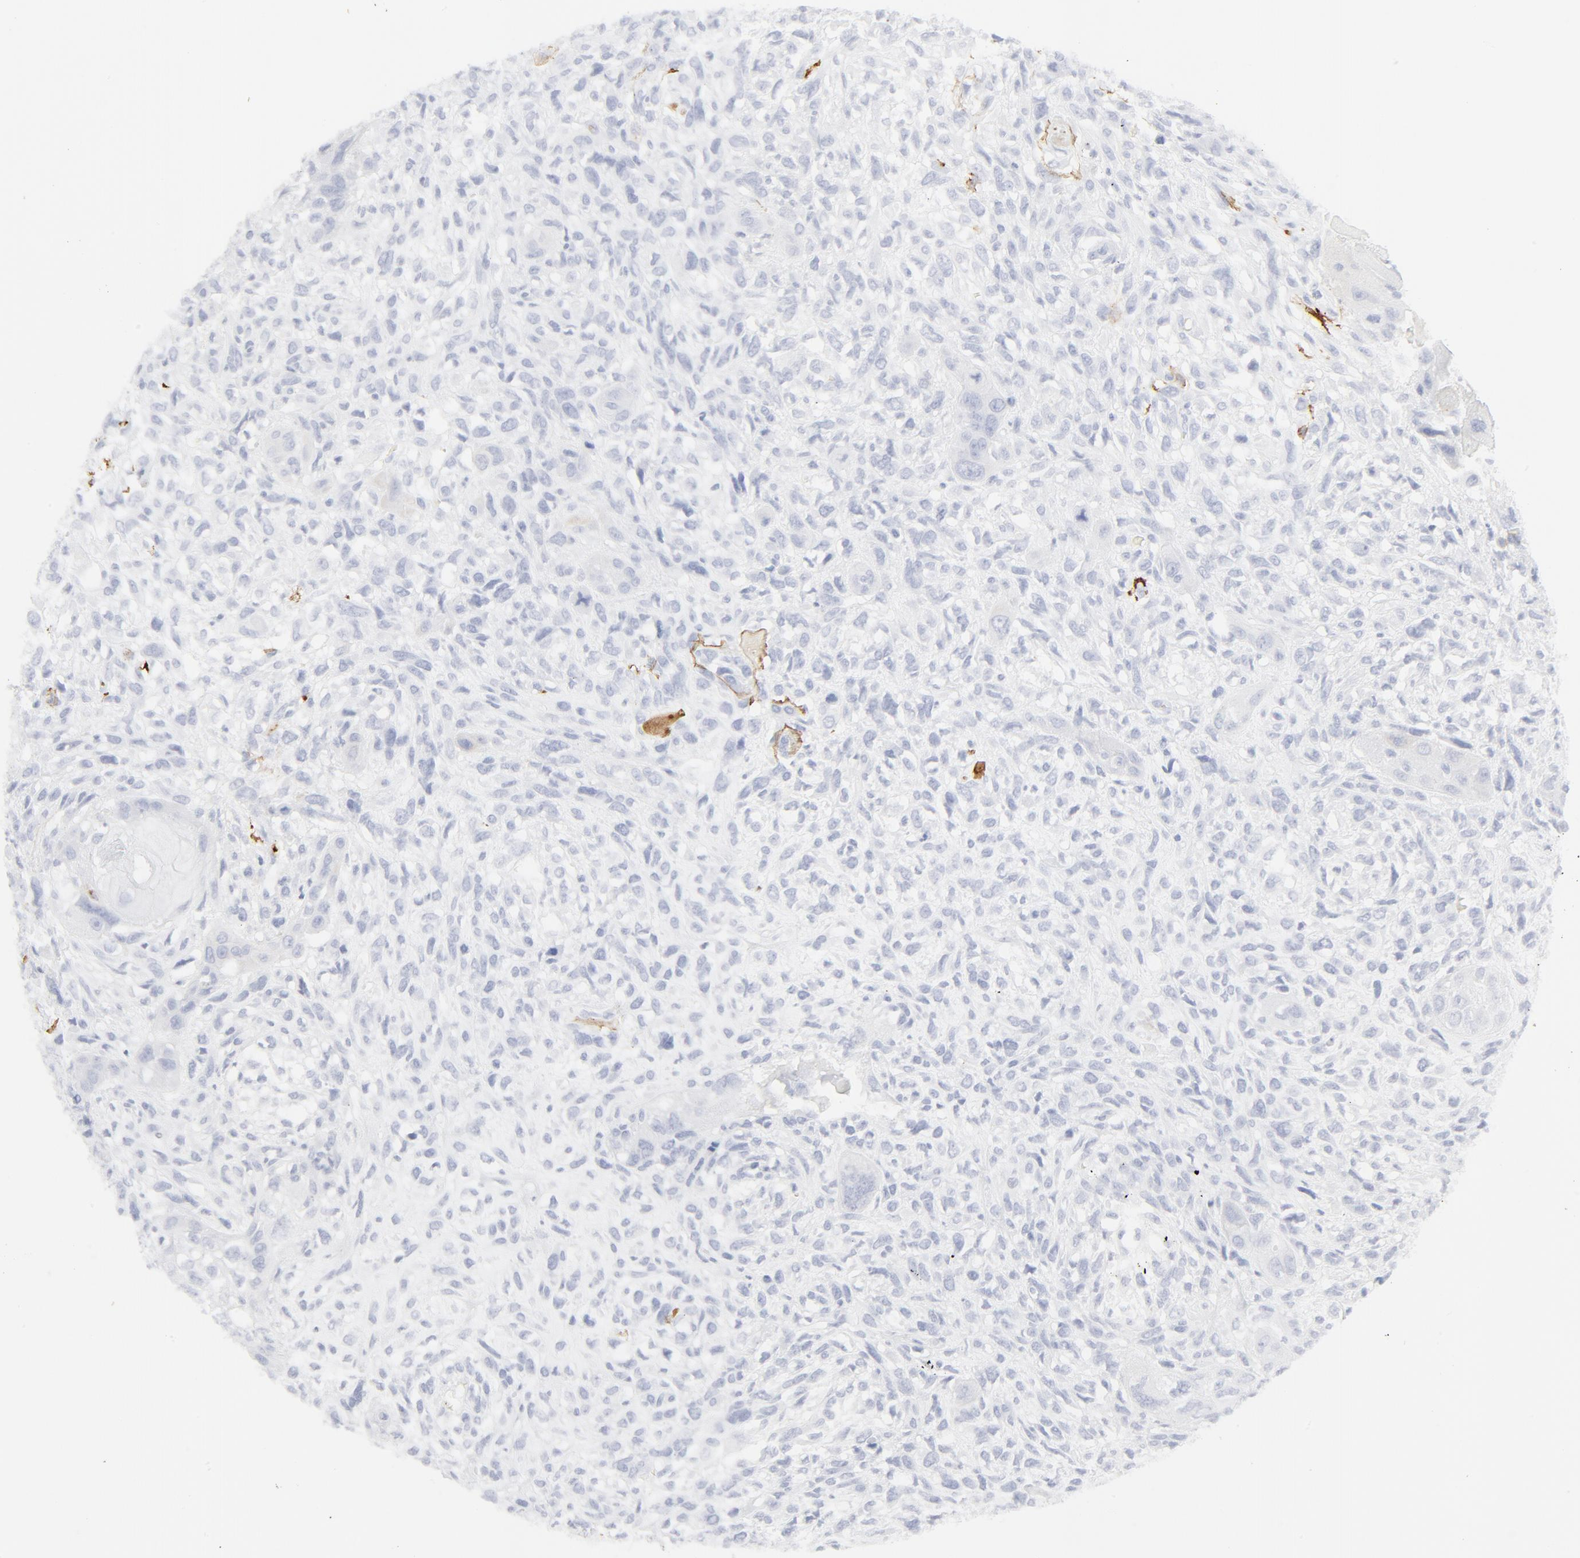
{"staining": {"intensity": "strong", "quantity": "<25%", "location": "cytoplasmic/membranous"}, "tissue": "head and neck cancer", "cell_type": "Tumor cells", "image_type": "cancer", "snomed": [{"axis": "morphology", "description": "Neoplasm, malignant, NOS"}, {"axis": "topography", "description": "Salivary gland"}, {"axis": "topography", "description": "Head-Neck"}], "caption": "Protein expression analysis of neoplasm (malignant) (head and neck) displays strong cytoplasmic/membranous positivity in approximately <25% of tumor cells.", "gene": "CCR7", "patient": {"sex": "male", "age": 43}}